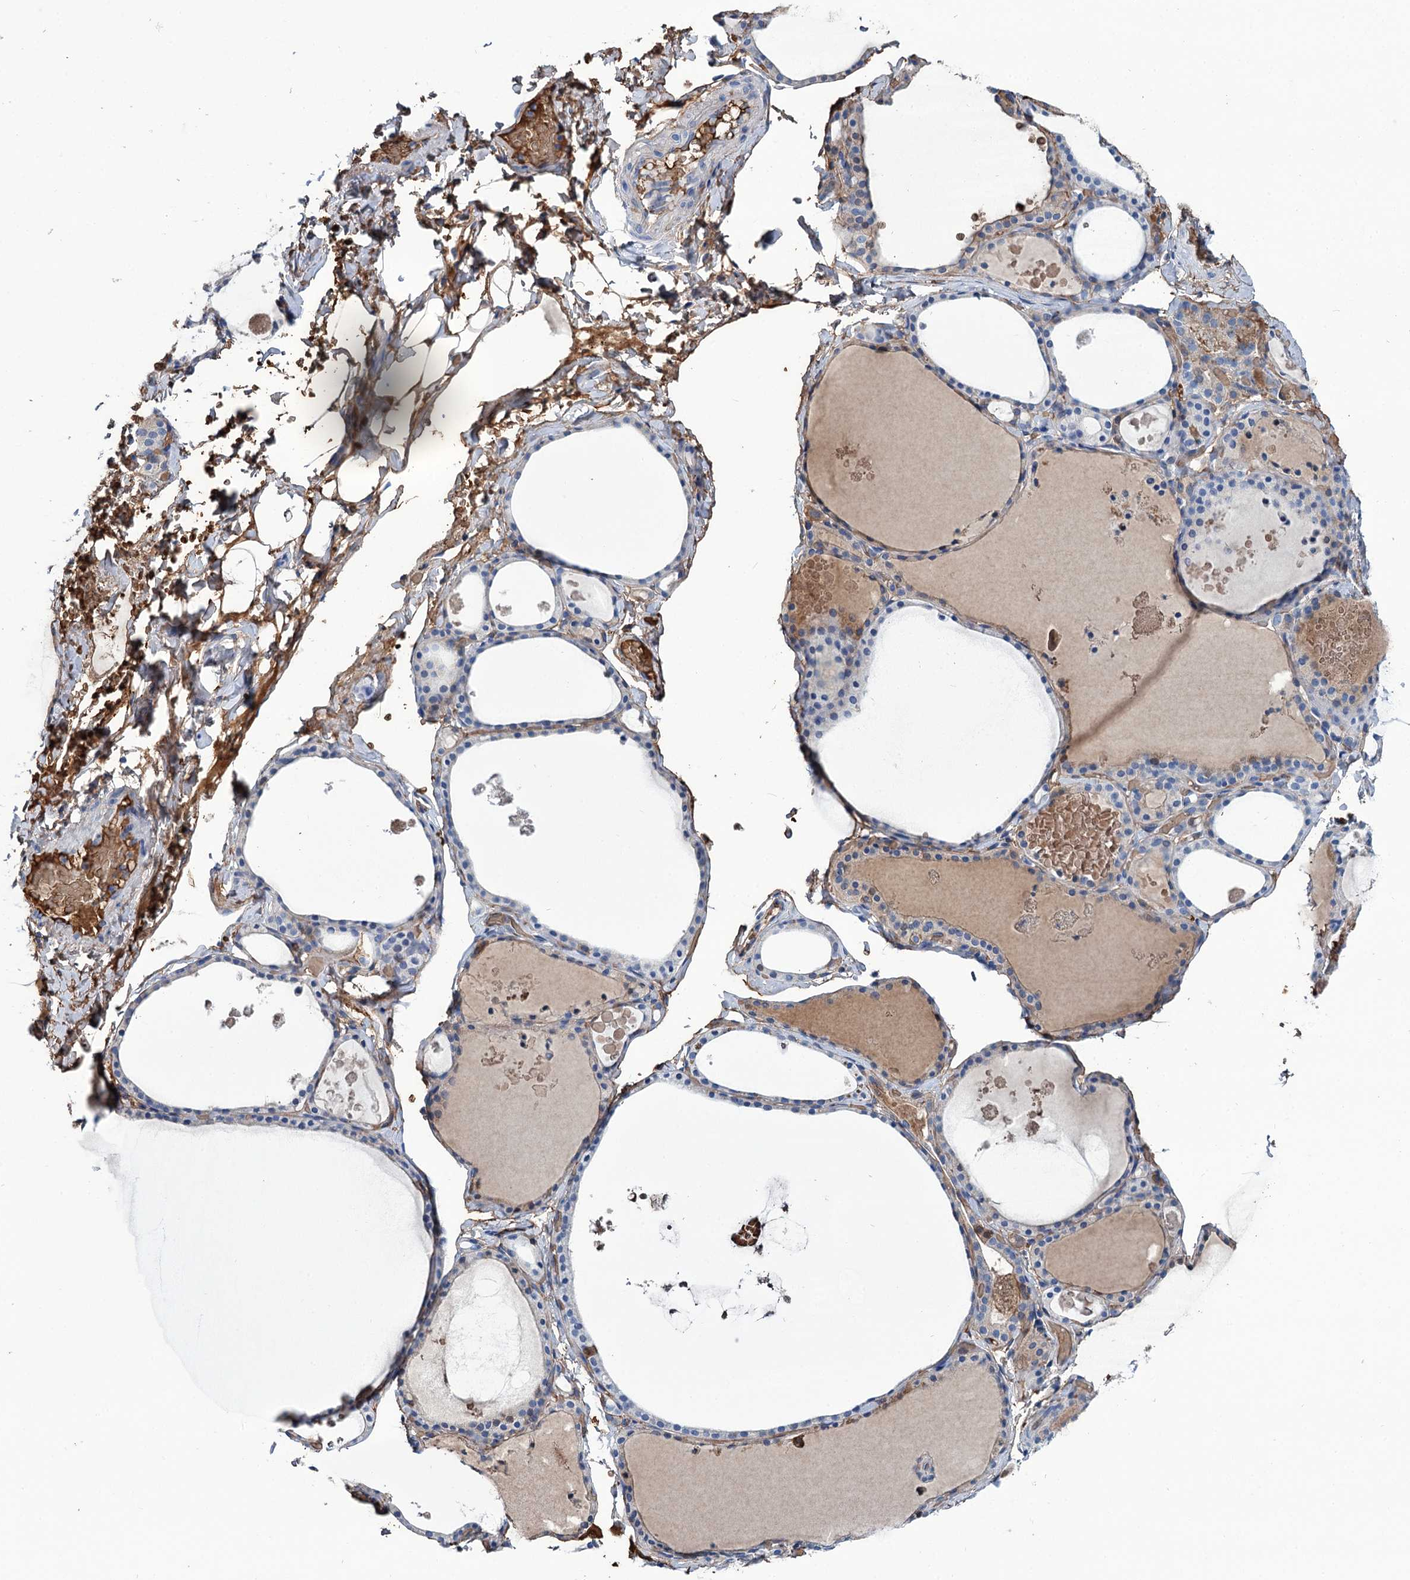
{"staining": {"intensity": "moderate", "quantity": "<25%", "location": "cytoplasmic/membranous"}, "tissue": "thyroid gland", "cell_type": "Glandular cells", "image_type": "normal", "snomed": [{"axis": "morphology", "description": "Normal tissue, NOS"}, {"axis": "topography", "description": "Thyroid gland"}], "caption": "Glandular cells display moderate cytoplasmic/membranous positivity in about <25% of cells in normal thyroid gland.", "gene": "RPUSD3", "patient": {"sex": "male", "age": 56}}